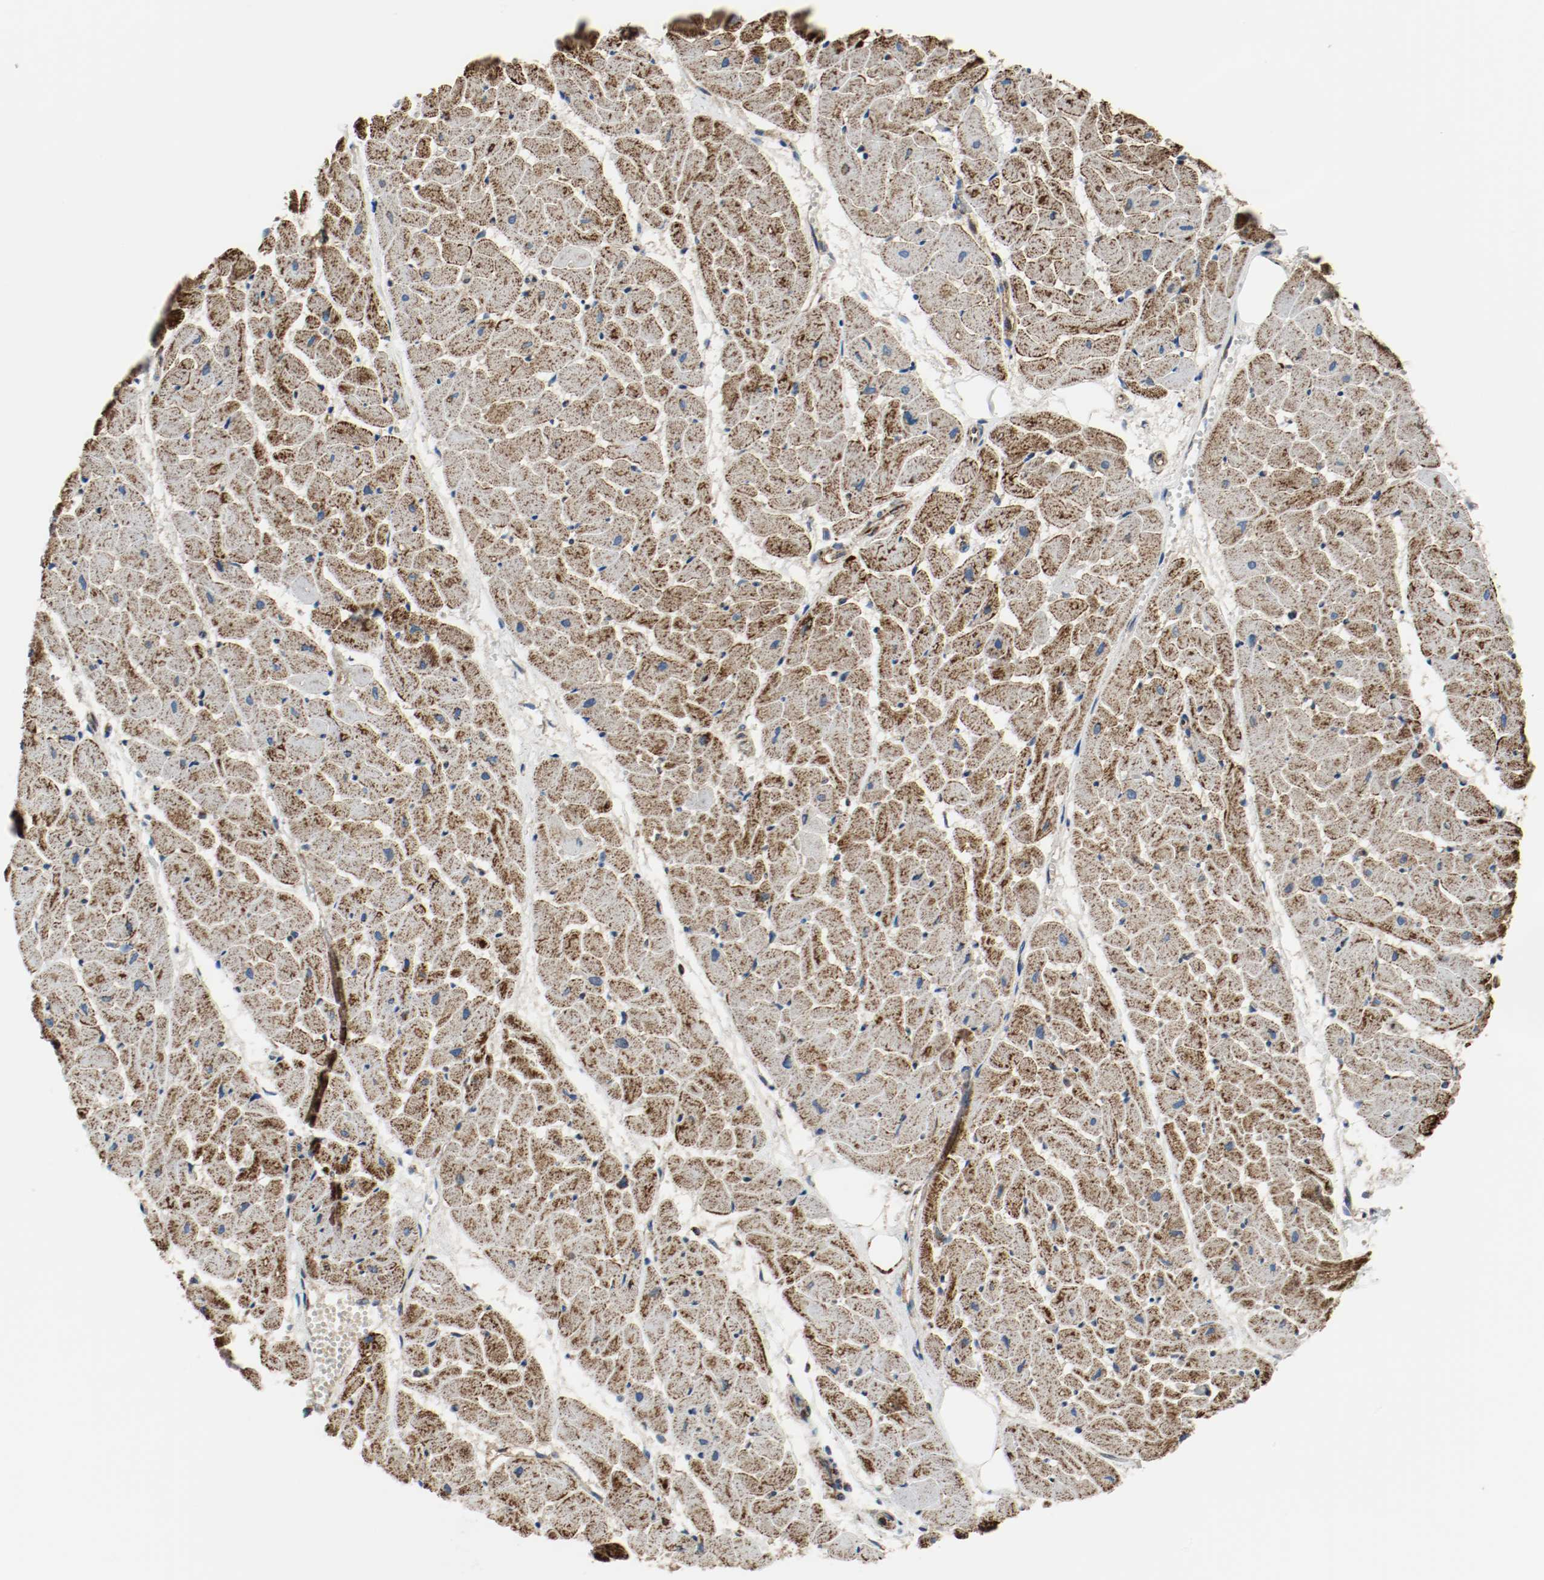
{"staining": {"intensity": "strong", "quantity": ">75%", "location": "cytoplasmic/membranous"}, "tissue": "heart muscle", "cell_type": "Cardiomyocytes", "image_type": "normal", "snomed": [{"axis": "morphology", "description": "Normal tissue, NOS"}, {"axis": "topography", "description": "Heart"}], "caption": "Protein staining by immunohistochemistry exhibits strong cytoplasmic/membranous positivity in about >75% of cardiomyocytes in unremarkable heart muscle.", "gene": "TXNRD1", "patient": {"sex": "female", "age": 19}}